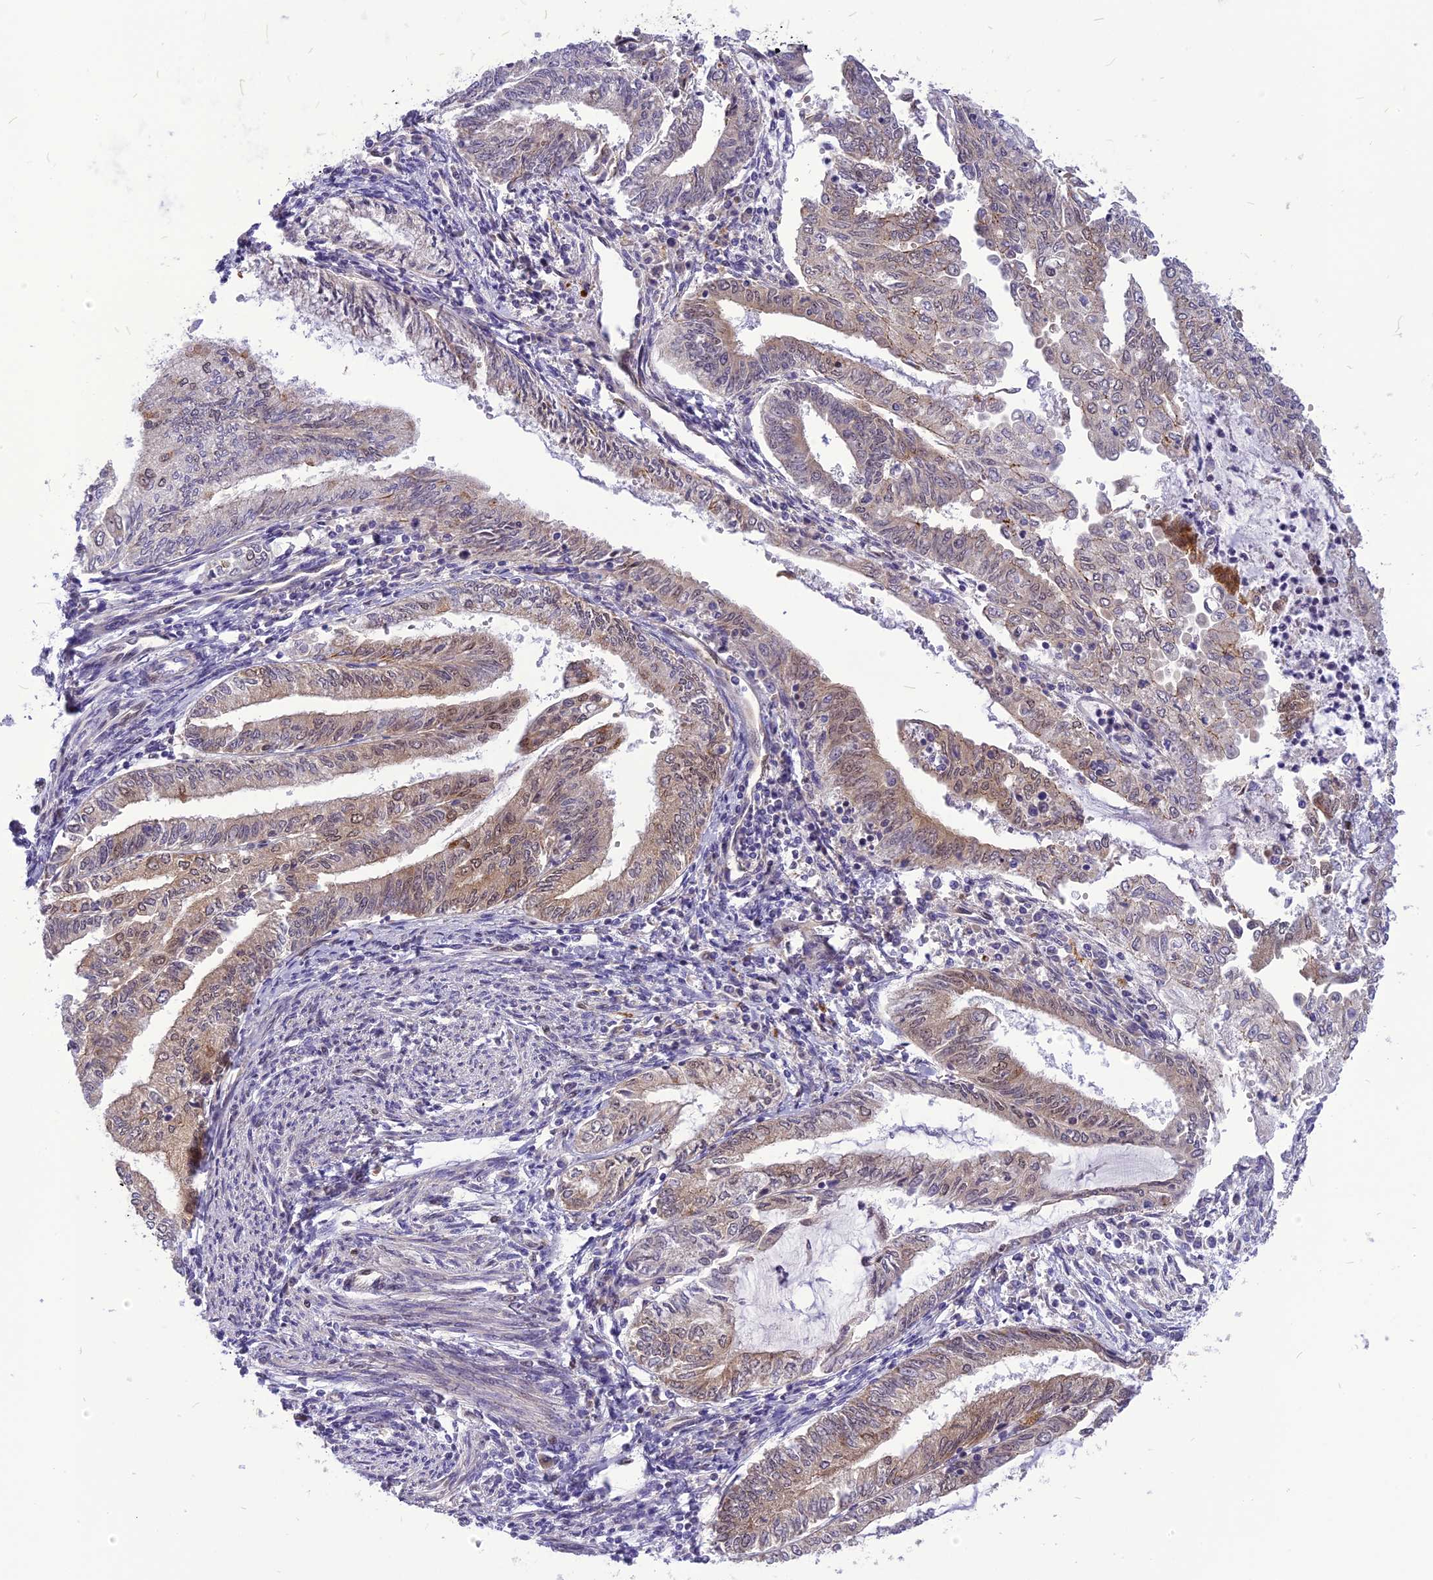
{"staining": {"intensity": "moderate", "quantity": "25%-75%", "location": "cytoplasmic/membranous,nuclear"}, "tissue": "endometrial cancer", "cell_type": "Tumor cells", "image_type": "cancer", "snomed": [{"axis": "morphology", "description": "Adenocarcinoma, NOS"}, {"axis": "topography", "description": "Endometrium"}], "caption": "Immunohistochemistry (IHC) staining of adenocarcinoma (endometrial), which reveals medium levels of moderate cytoplasmic/membranous and nuclear staining in about 25%-75% of tumor cells indicating moderate cytoplasmic/membranous and nuclear protein expression. The staining was performed using DAB (3,3'-diaminobenzidine) (brown) for protein detection and nuclei were counterstained in hematoxylin (blue).", "gene": "CMC1", "patient": {"sex": "female", "age": 66}}